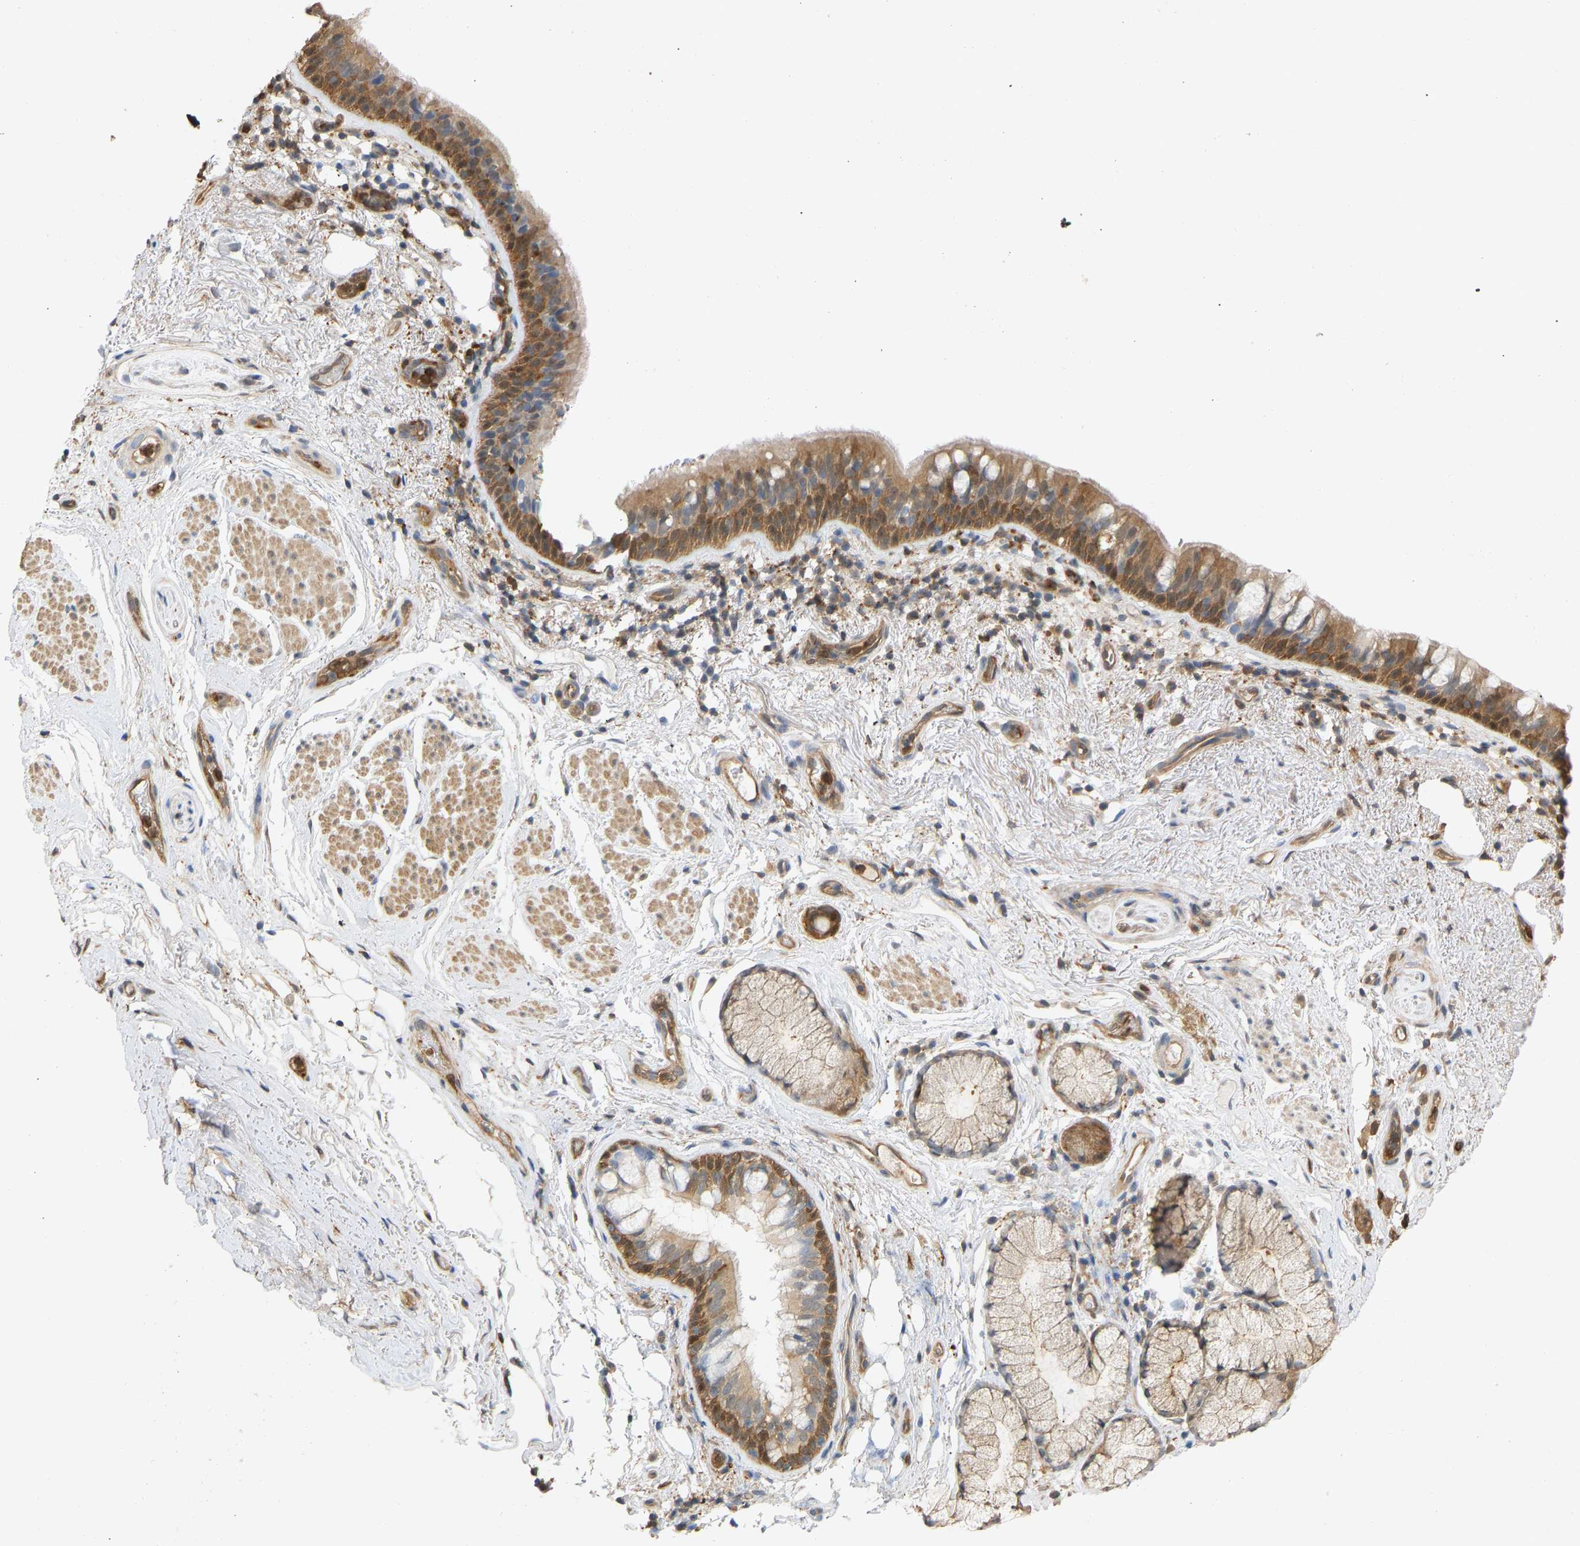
{"staining": {"intensity": "moderate", "quantity": ">75%", "location": "cytoplasmic/membranous"}, "tissue": "bronchus", "cell_type": "Respiratory epithelial cells", "image_type": "normal", "snomed": [{"axis": "morphology", "description": "Normal tissue, NOS"}, {"axis": "morphology", "description": "Inflammation, NOS"}, {"axis": "topography", "description": "Cartilage tissue"}, {"axis": "topography", "description": "Bronchus"}], "caption": "This is an image of immunohistochemistry (IHC) staining of benign bronchus, which shows moderate positivity in the cytoplasmic/membranous of respiratory epithelial cells.", "gene": "ENO1", "patient": {"sex": "male", "age": 77}}